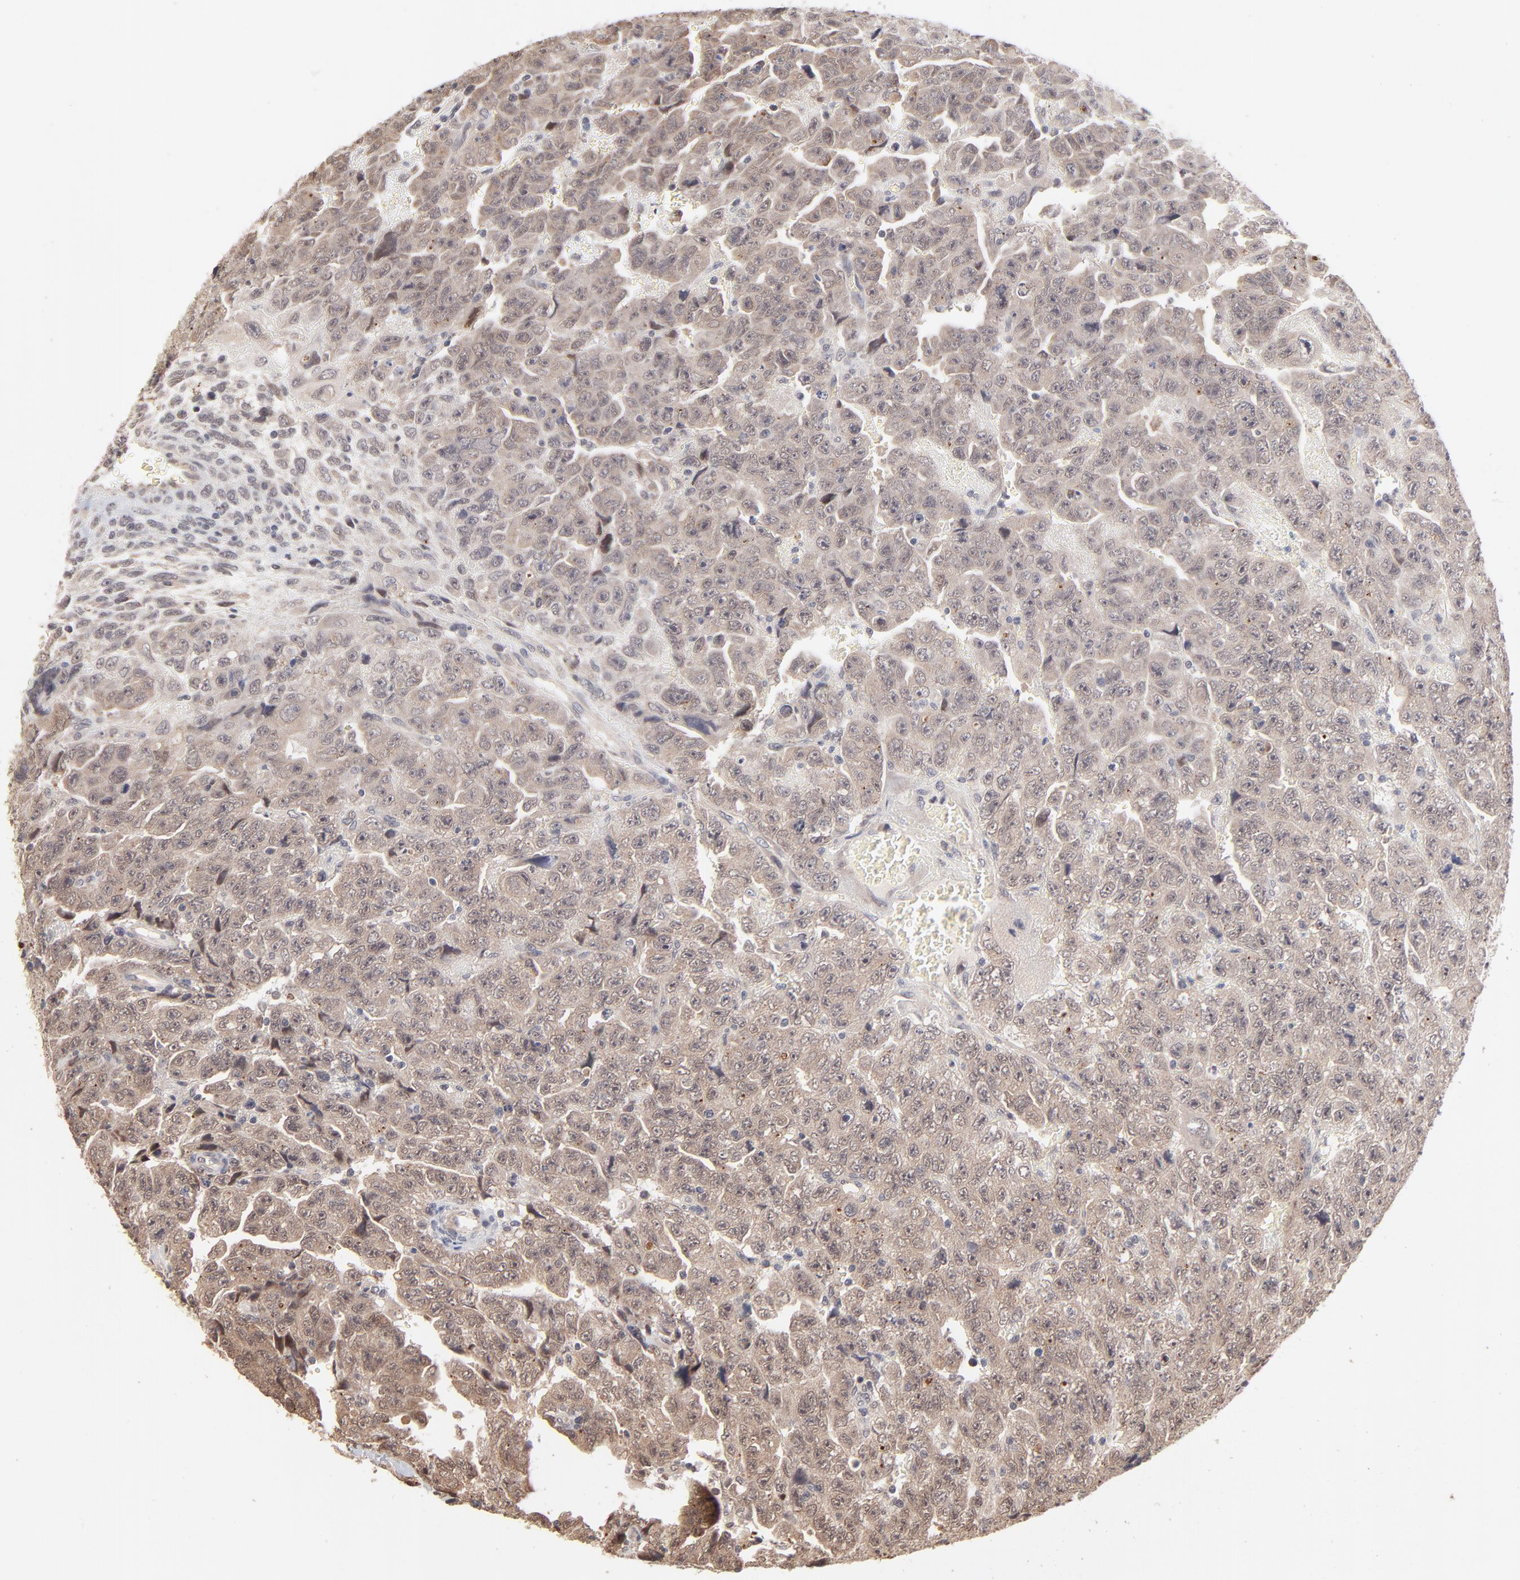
{"staining": {"intensity": "weak", "quantity": ">75%", "location": "cytoplasmic/membranous"}, "tissue": "testis cancer", "cell_type": "Tumor cells", "image_type": "cancer", "snomed": [{"axis": "morphology", "description": "Carcinoma, Embryonal, NOS"}, {"axis": "topography", "description": "Testis"}], "caption": "Brown immunohistochemical staining in testis cancer (embryonal carcinoma) demonstrates weak cytoplasmic/membranous expression in about >75% of tumor cells.", "gene": "MSL2", "patient": {"sex": "male", "age": 28}}